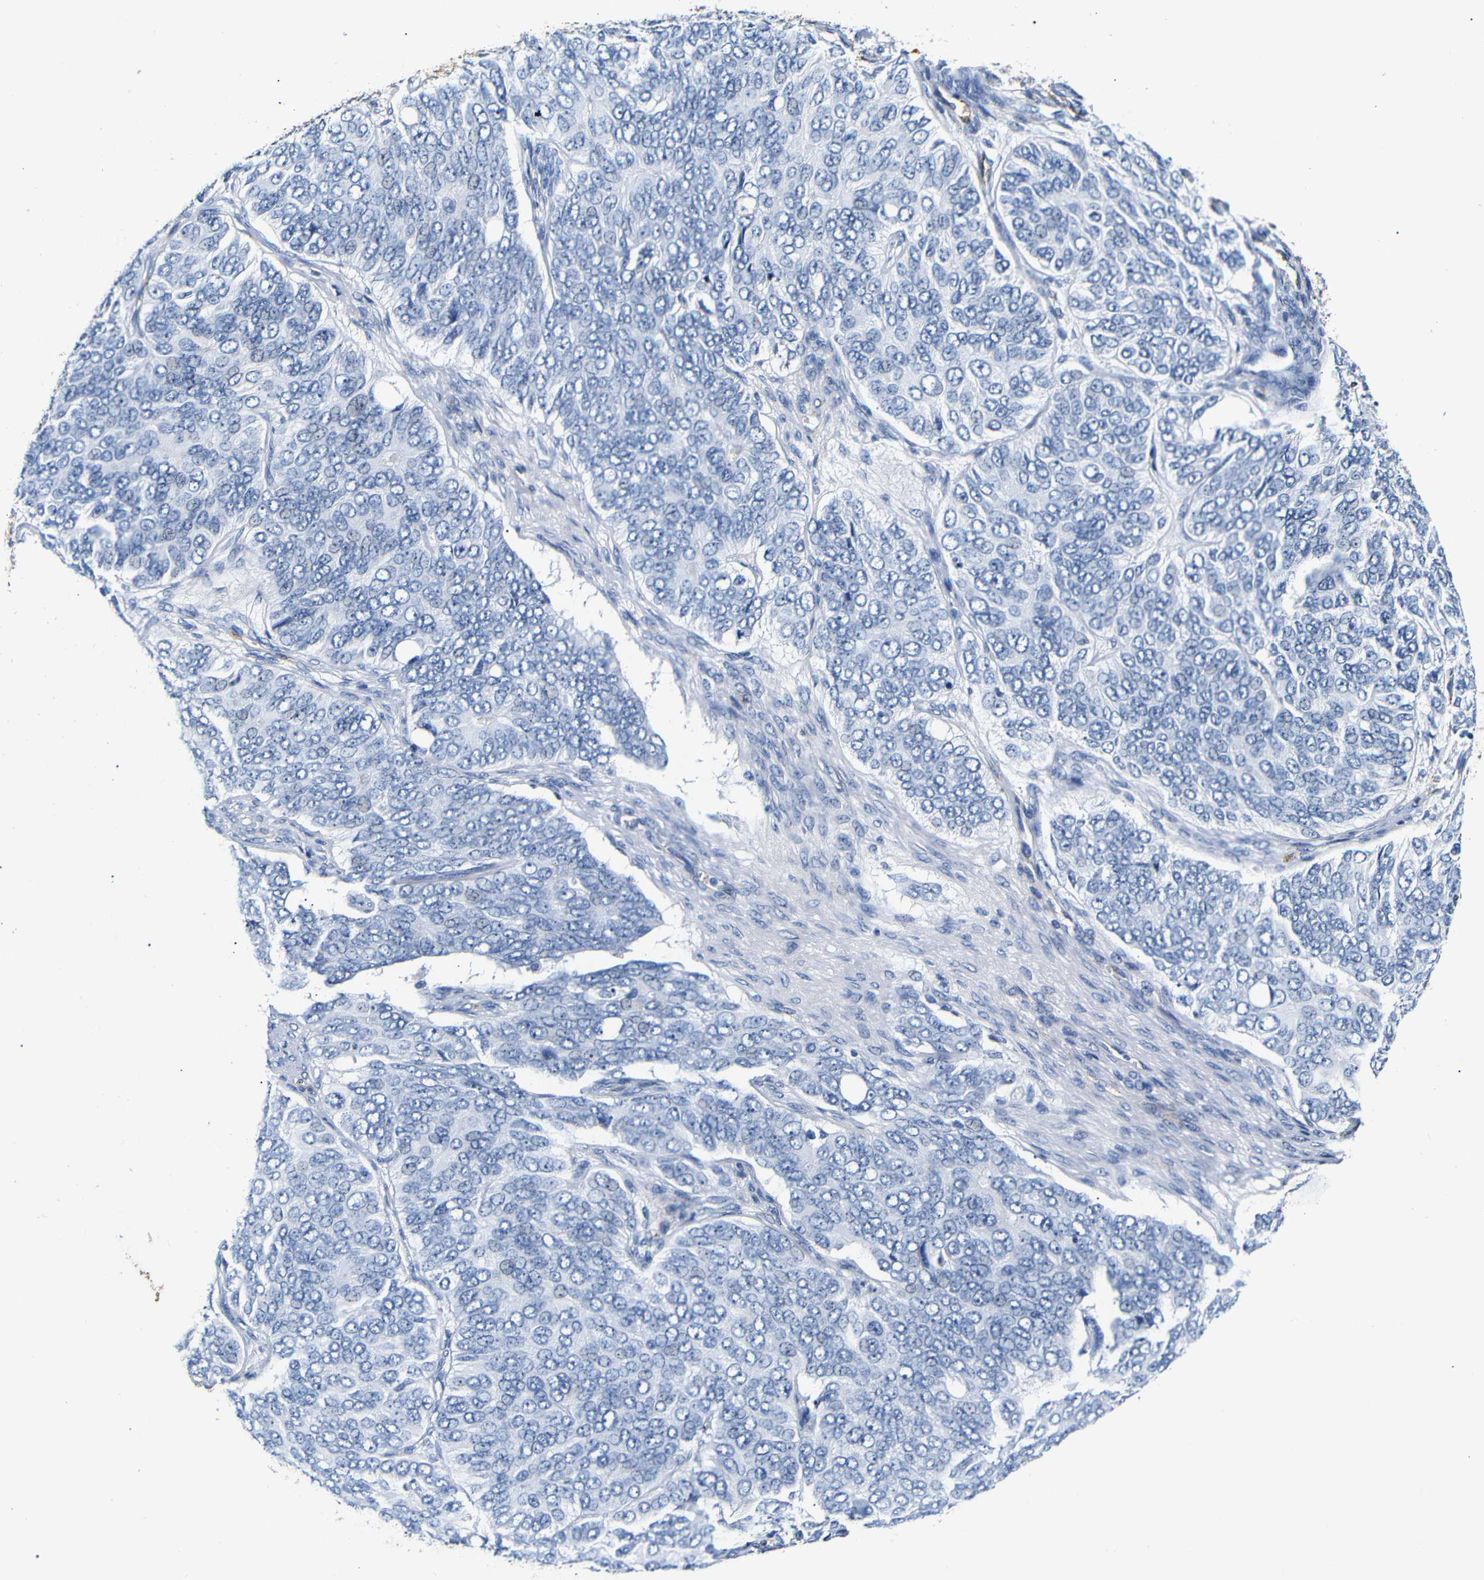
{"staining": {"intensity": "negative", "quantity": "none", "location": "none"}, "tissue": "ovarian cancer", "cell_type": "Tumor cells", "image_type": "cancer", "snomed": [{"axis": "morphology", "description": "Carcinoma, endometroid"}, {"axis": "topography", "description": "Ovary"}], "caption": "This is a histopathology image of IHC staining of ovarian cancer (endometroid carcinoma), which shows no expression in tumor cells.", "gene": "MUC4", "patient": {"sex": "female", "age": 51}}